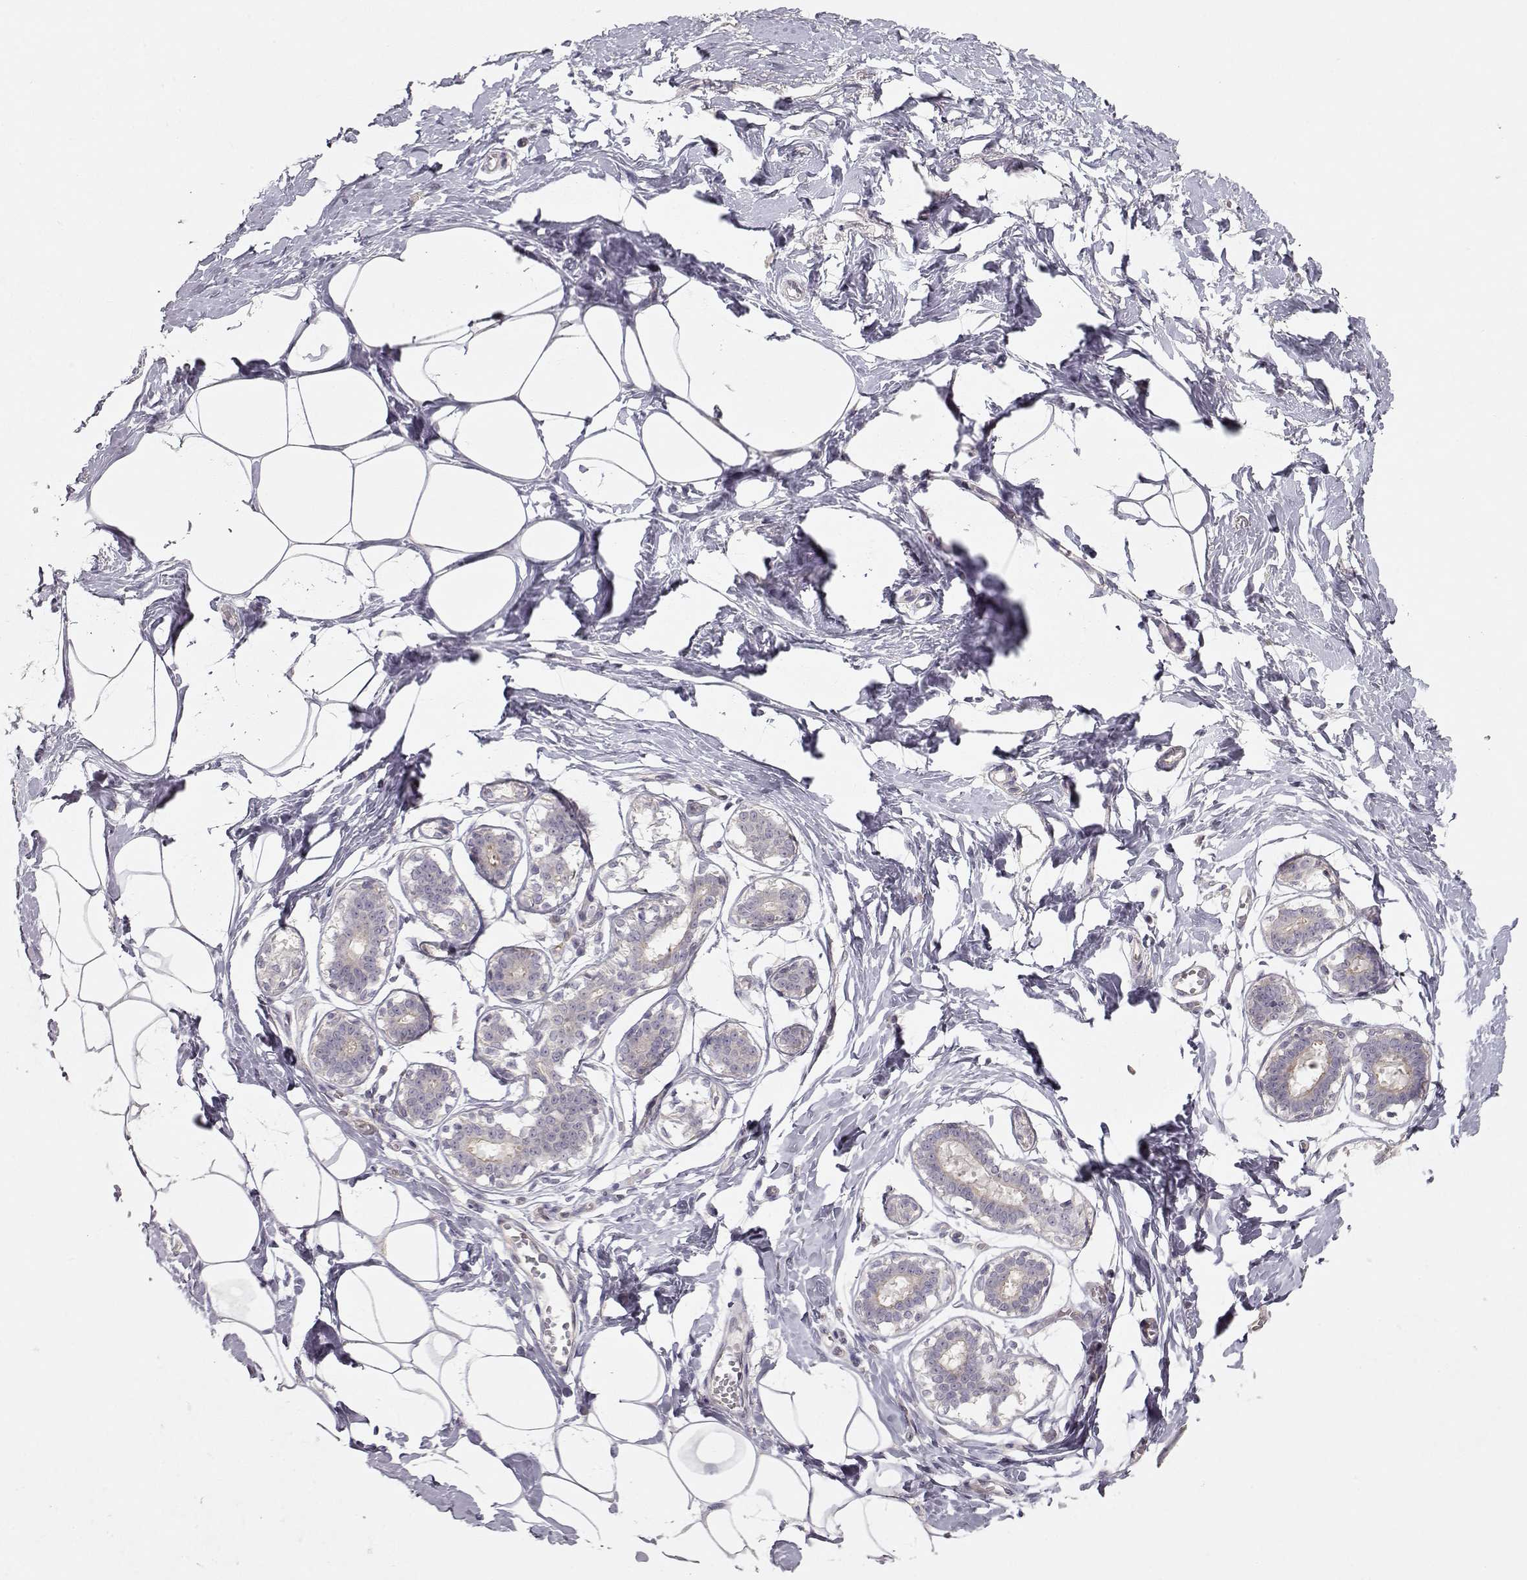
{"staining": {"intensity": "negative", "quantity": "none", "location": "none"}, "tissue": "breast", "cell_type": "Adipocytes", "image_type": "normal", "snomed": [{"axis": "morphology", "description": "Normal tissue, NOS"}, {"axis": "morphology", "description": "Lobular carcinoma, in situ"}, {"axis": "topography", "description": "Breast"}], "caption": "DAB (3,3'-diaminobenzidine) immunohistochemical staining of unremarkable breast exhibits no significant positivity in adipocytes.", "gene": "ARHGAP8", "patient": {"sex": "female", "age": 35}}